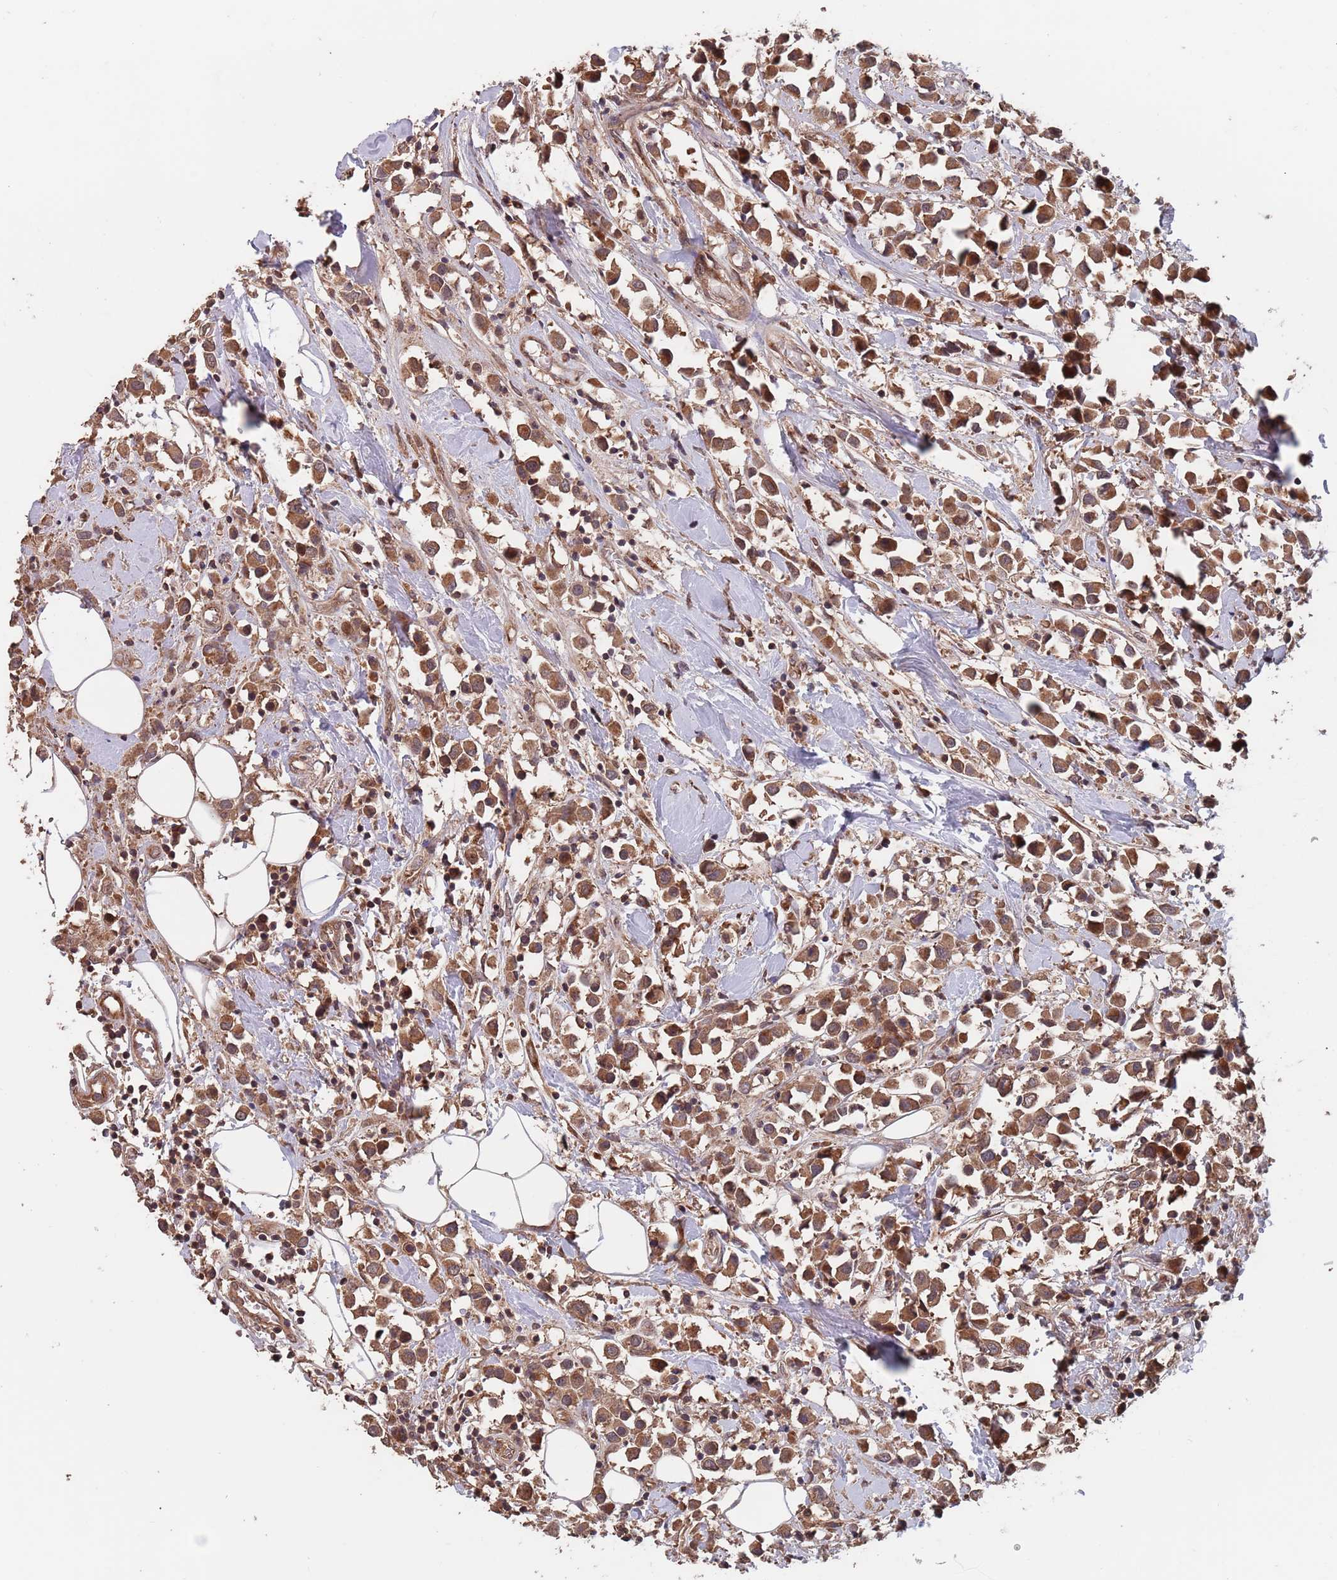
{"staining": {"intensity": "moderate", "quantity": ">75%", "location": "cytoplasmic/membranous"}, "tissue": "breast cancer", "cell_type": "Tumor cells", "image_type": "cancer", "snomed": [{"axis": "morphology", "description": "Duct carcinoma"}, {"axis": "topography", "description": "Breast"}], "caption": "Immunohistochemistry (IHC) of human breast invasive ductal carcinoma demonstrates medium levels of moderate cytoplasmic/membranous staining in about >75% of tumor cells.", "gene": "UNC45A", "patient": {"sex": "female", "age": 61}}